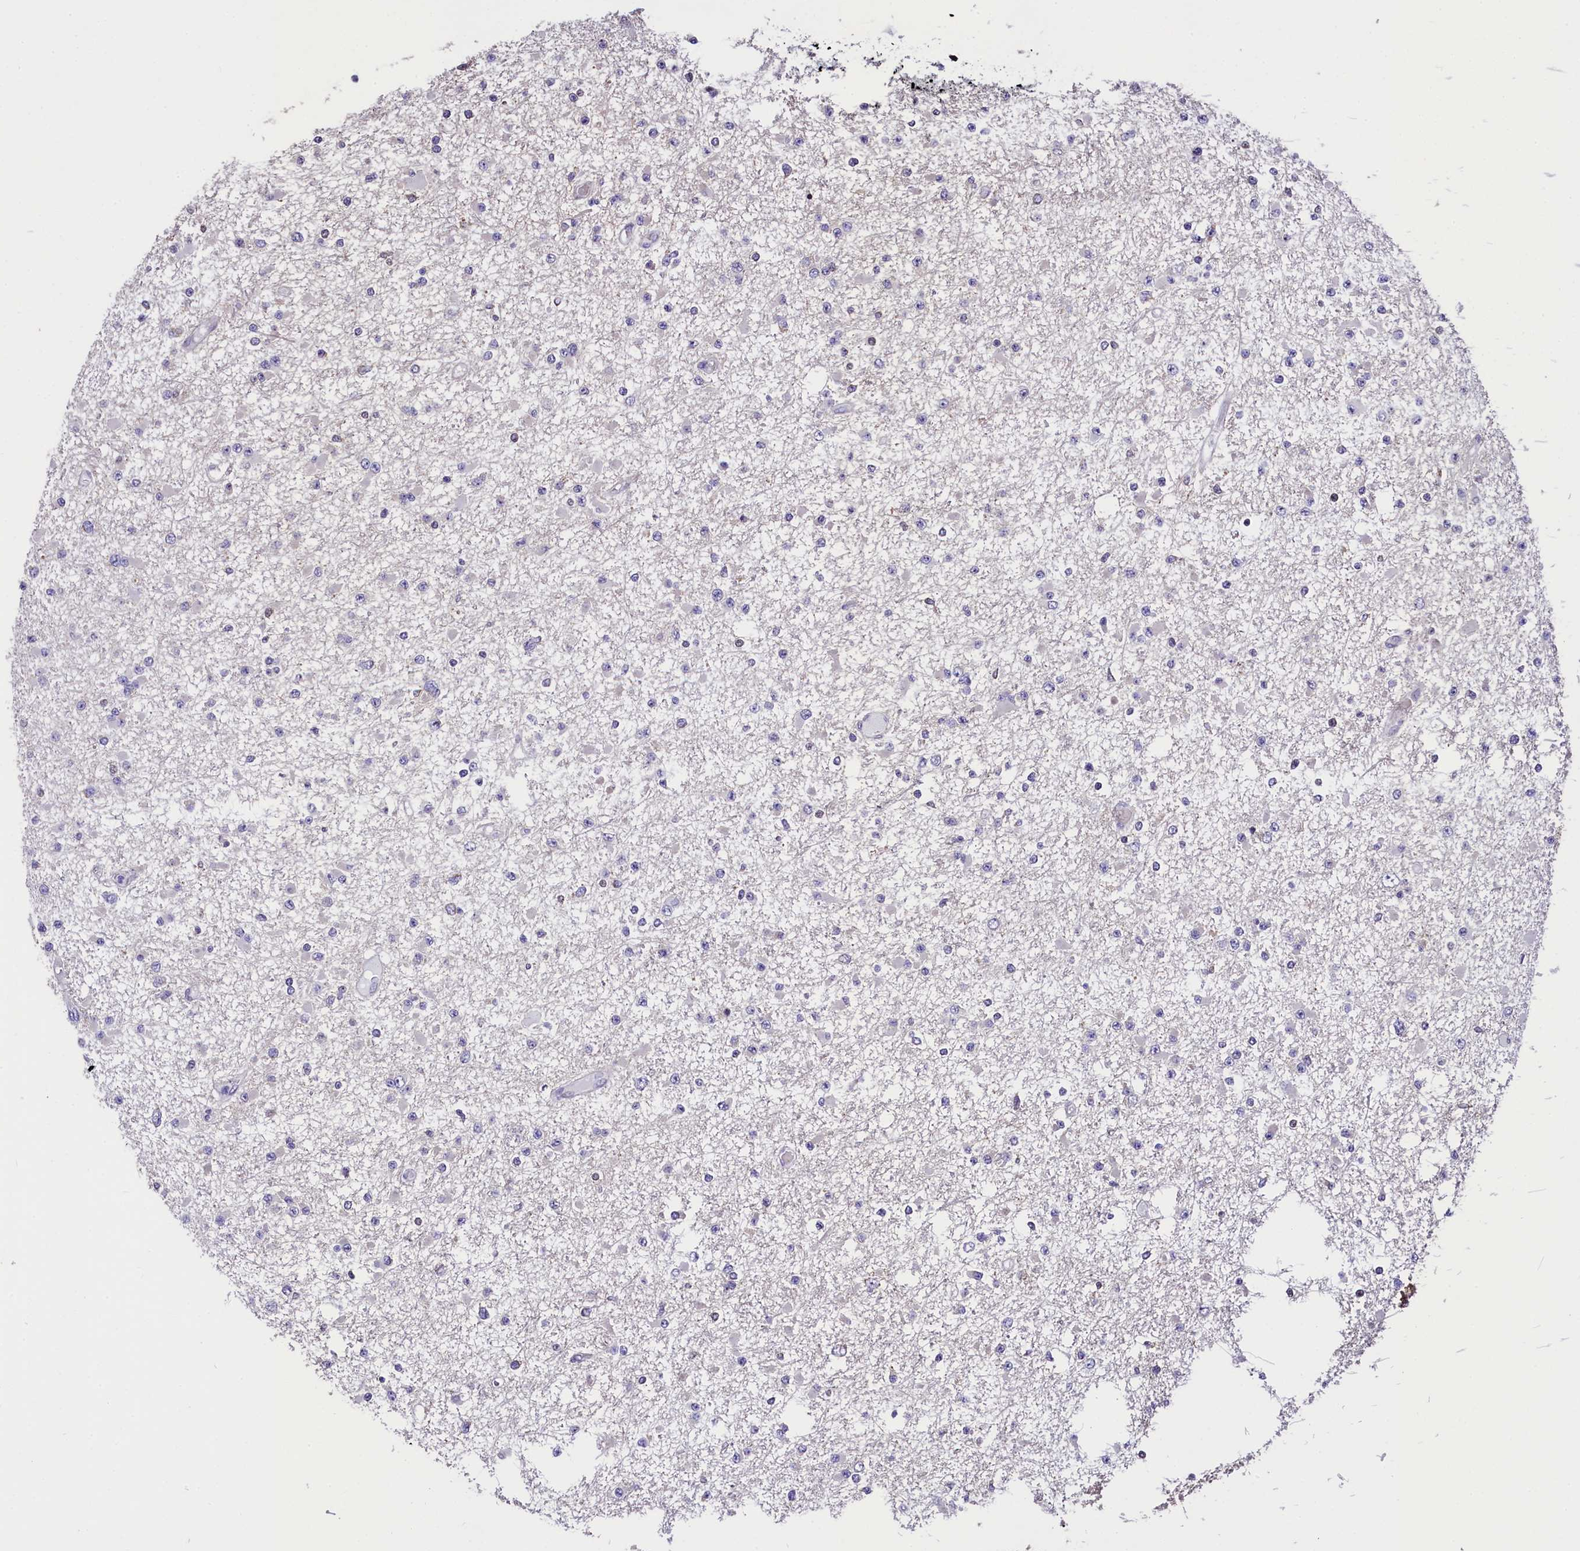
{"staining": {"intensity": "negative", "quantity": "none", "location": "none"}, "tissue": "glioma", "cell_type": "Tumor cells", "image_type": "cancer", "snomed": [{"axis": "morphology", "description": "Glioma, malignant, Low grade"}, {"axis": "topography", "description": "Brain"}], "caption": "This is a micrograph of IHC staining of glioma, which shows no staining in tumor cells.", "gene": "ZNF2", "patient": {"sex": "female", "age": 22}}